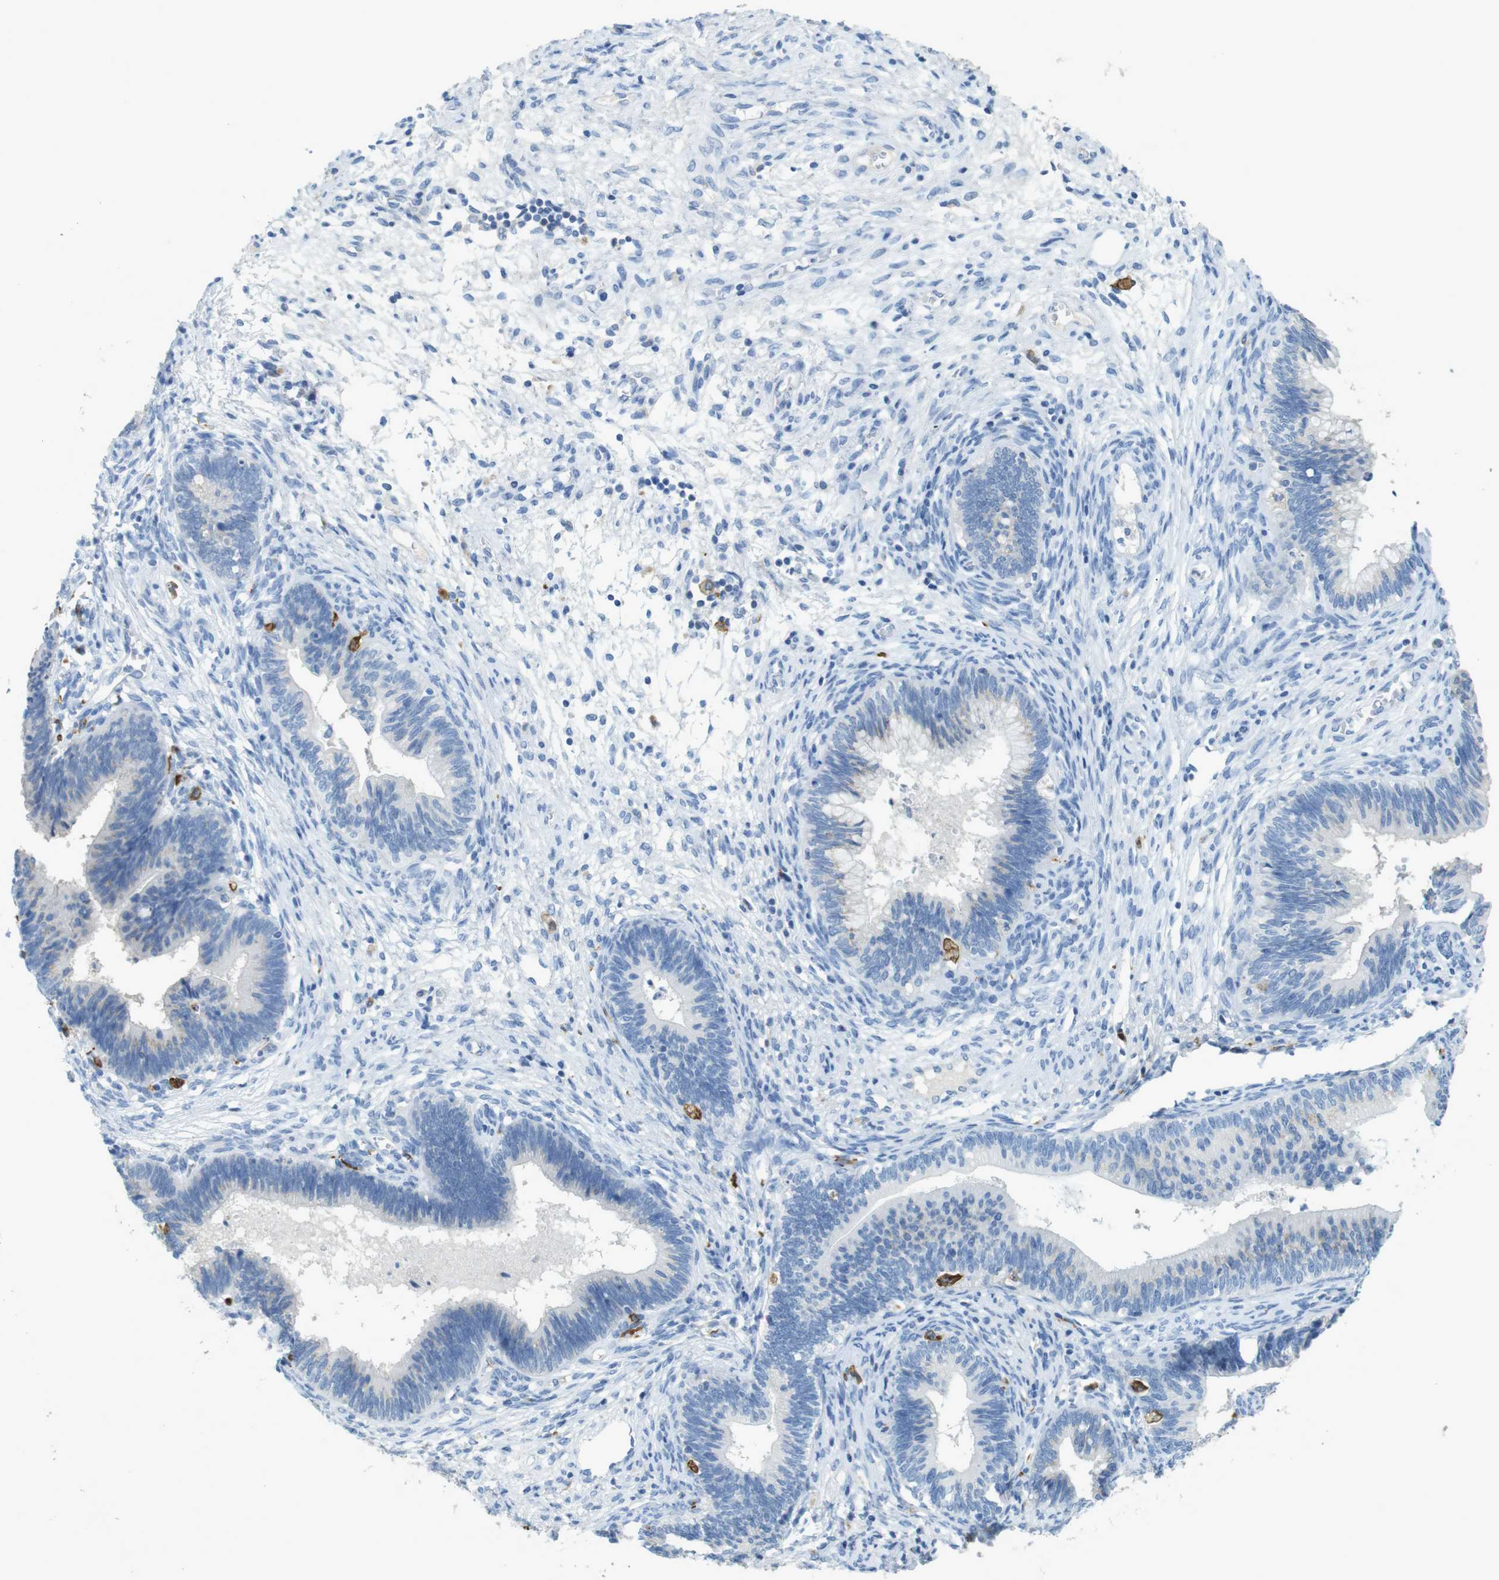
{"staining": {"intensity": "negative", "quantity": "none", "location": "none"}, "tissue": "cervical cancer", "cell_type": "Tumor cells", "image_type": "cancer", "snomed": [{"axis": "morphology", "description": "Adenocarcinoma, NOS"}, {"axis": "topography", "description": "Cervix"}], "caption": "IHC of cervical adenocarcinoma shows no positivity in tumor cells.", "gene": "CD320", "patient": {"sex": "female", "age": 44}}